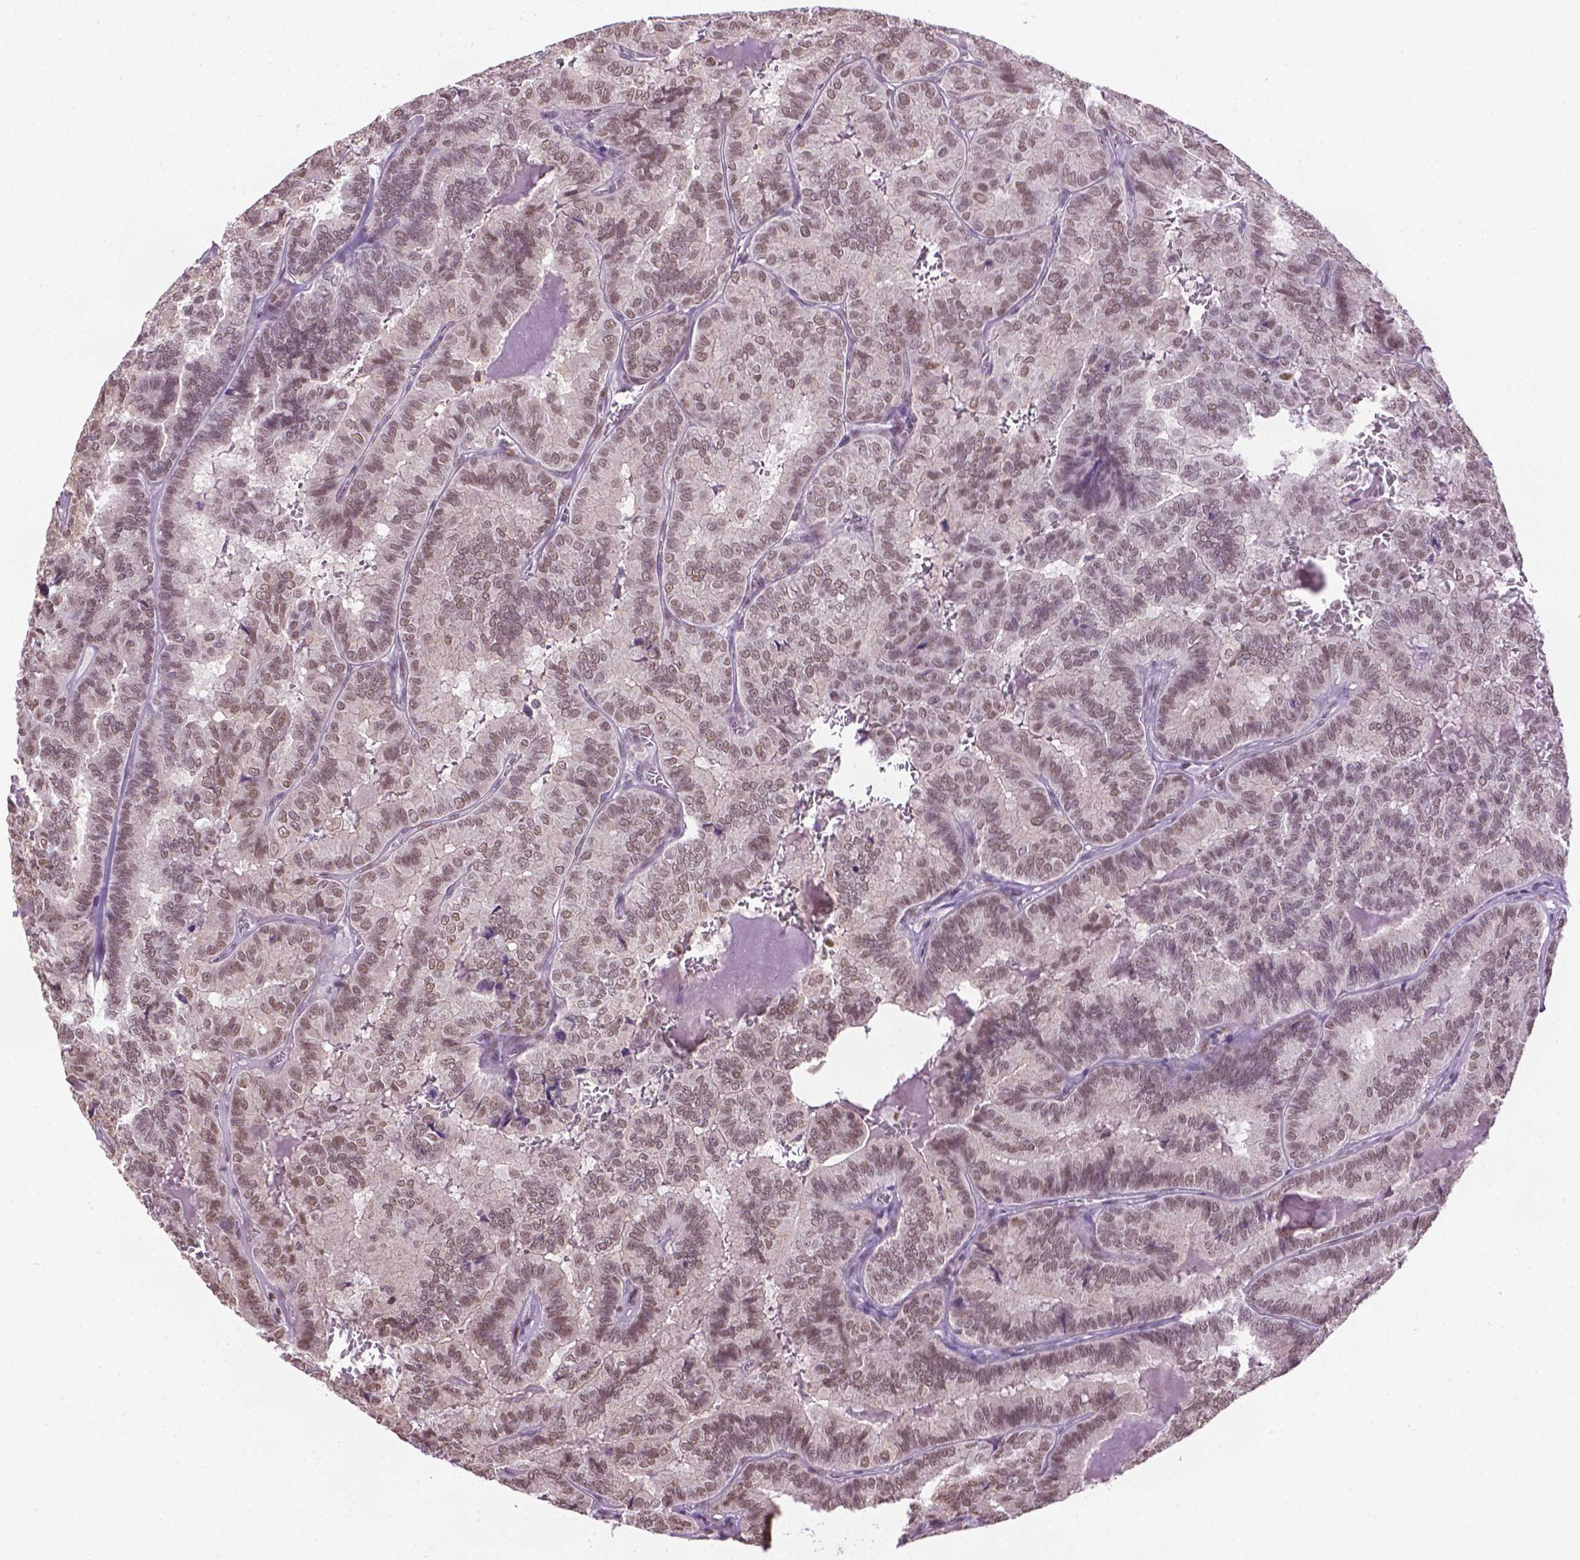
{"staining": {"intensity": "weak", "quantity": ">75%", "location": "nuclear"}, "tissue": "thyroid cancer", "cell_type": "Tumor cells", "image_type": "cancer", "snomed": [{"axis": "morphology", "description": "Papillary adenocarcinoma, NOS"}, {"axis": "topography", "description": "Thyroid gland"}], "caption": "Protein staining displays weak nuclear staining in about >75% of tumor cells in thyroid cancer (papillary adenocarcinoma). The staining is performed using DAB (3,3'-diaminobenzidine) brown chromogen to label protein expression. The nuclei are counter-stained blue using hematoxylin.", "gene": "ABI2", "patient": {"sex": "female", "age": 75}}